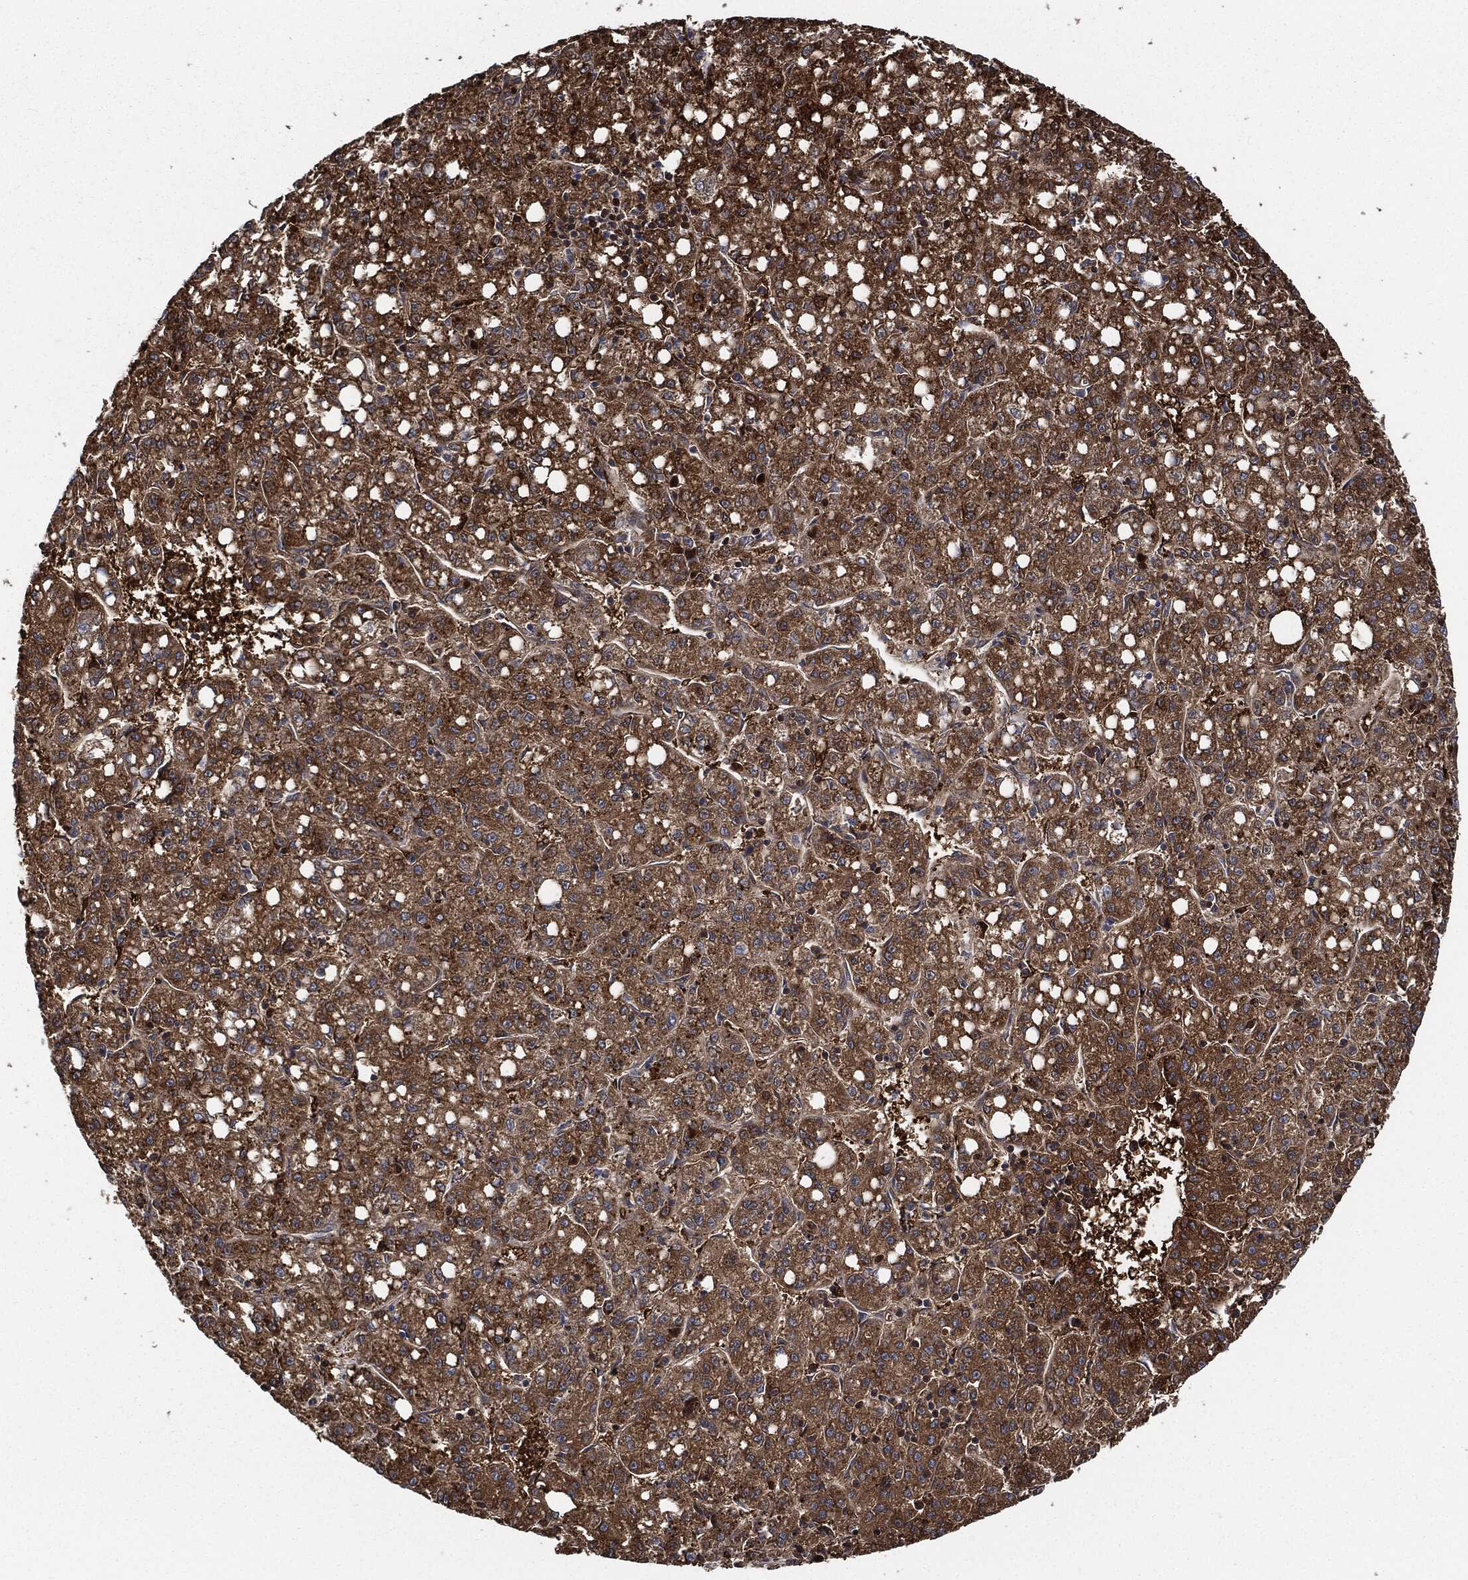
{"staining": {"intensity": "strong", "quantity": ">75%", "location": "cytoplasmic/membranous"}, "tissue": "liver cancer", "cell_type": "Tumor cells", "image_type": "cancer", "snomed": [{"axis": "morphology", "description": "Carcinoma, Hepatocellular, NOS"}, {"axis": "topography", "description": "Liver"}], "caption": "This is a histology image of IHC staining of hepatocellular carcinoma (liver), which shows strong expression in the cytoplasmic/membranous of tumor cells.", "gene": "PRDX2", "patient": {"sex": "female", "age": 65}}